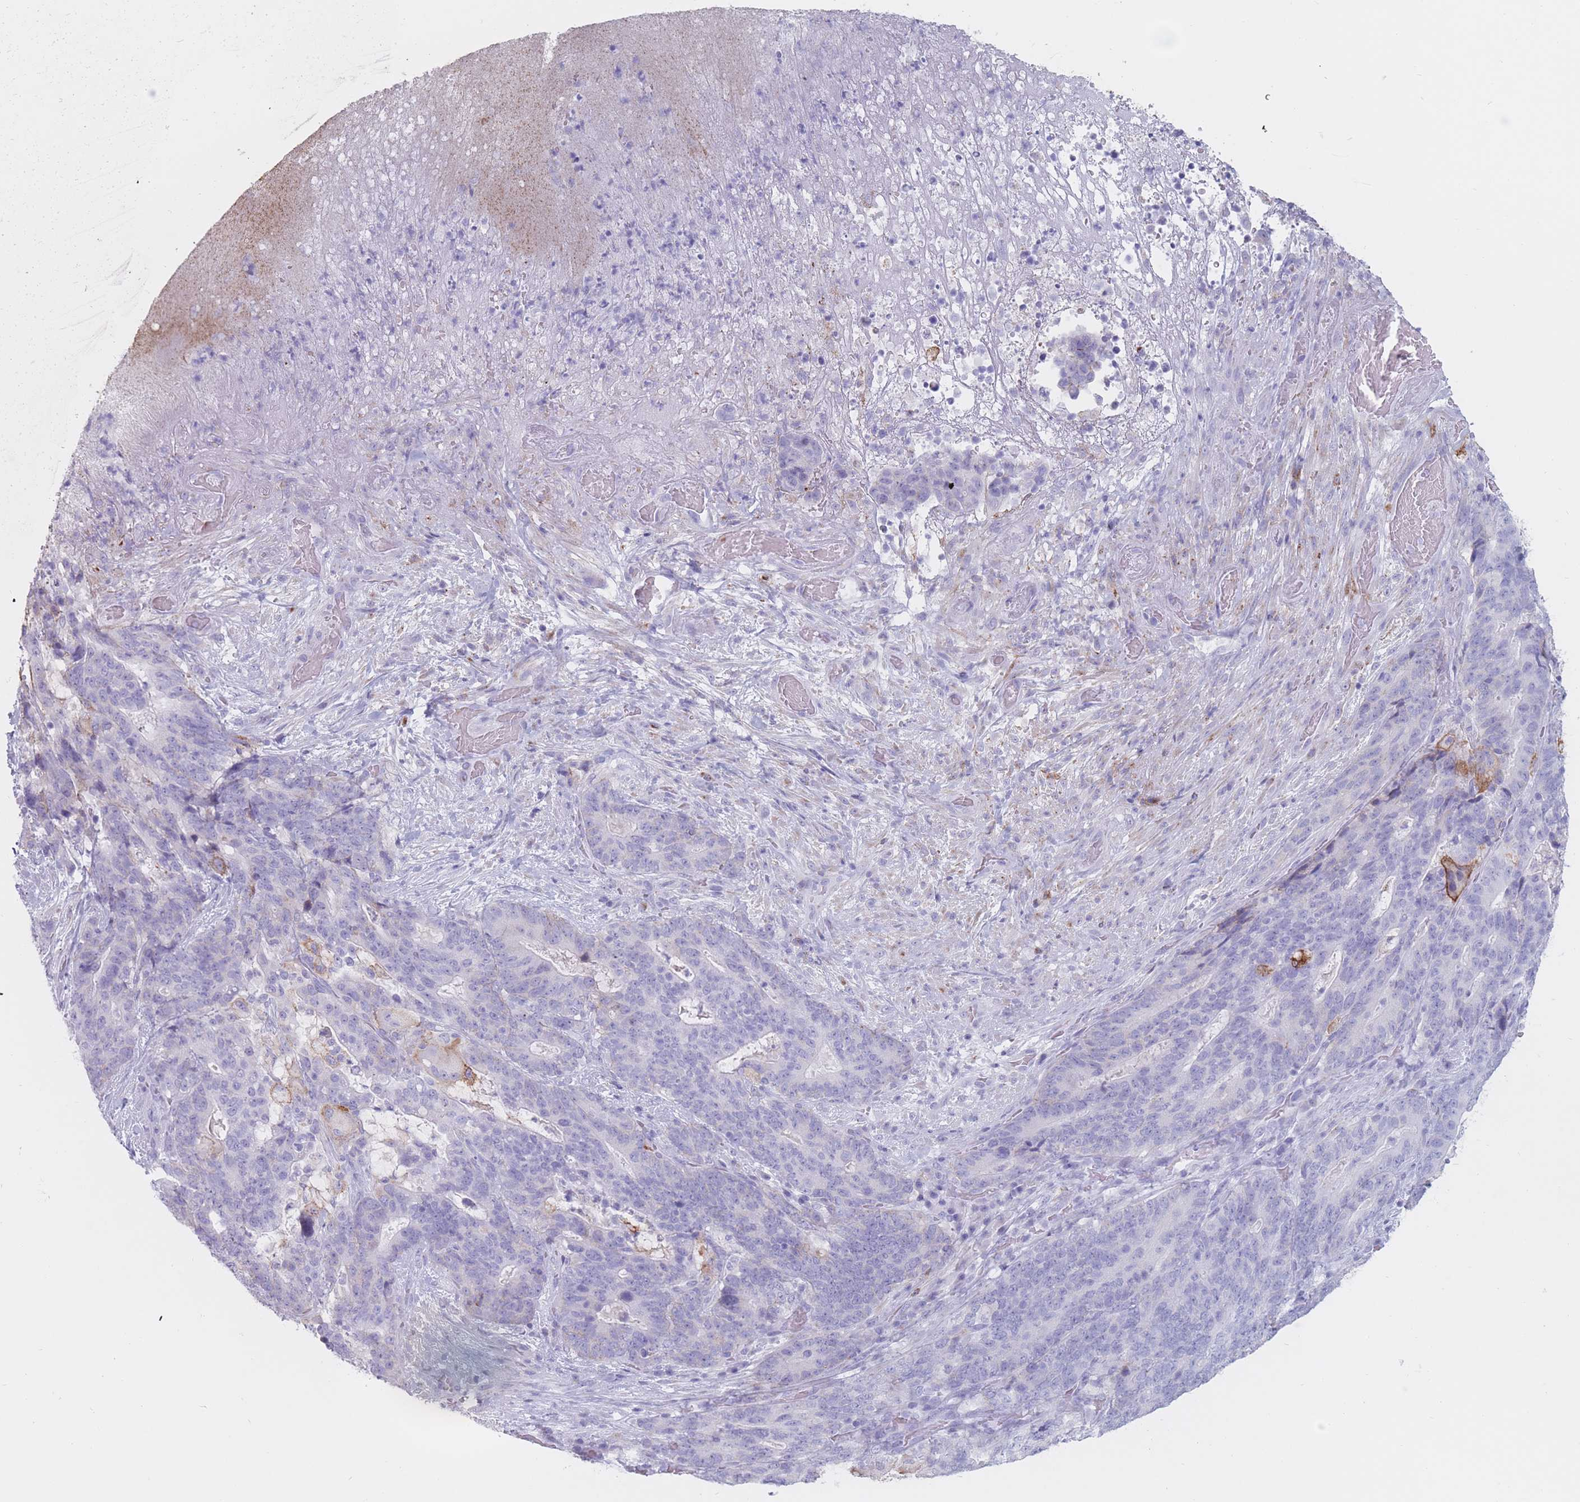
{"staining": {"intensity": "negative", "quantity": "none", "location": "none"}, "tissue": "stomach cancer", "cell_type": "Tumor cells", "image_type": "cancer", "snomed": [{"axis": "morphology", "description": "Normal tissue, NOS"}, {"axis": "morphology", "description": "Adenocarcinoma, NOS"}, {"axis": "topography", "description": "Stomach"}], "caption": "Tumor cells are negative for protein expression in human stomach cancer. (DAB immunohistochemistry (IHC), high magnification).", "gene": "ST3GAL5", "patient": {"sex": "female", "age": 64}}